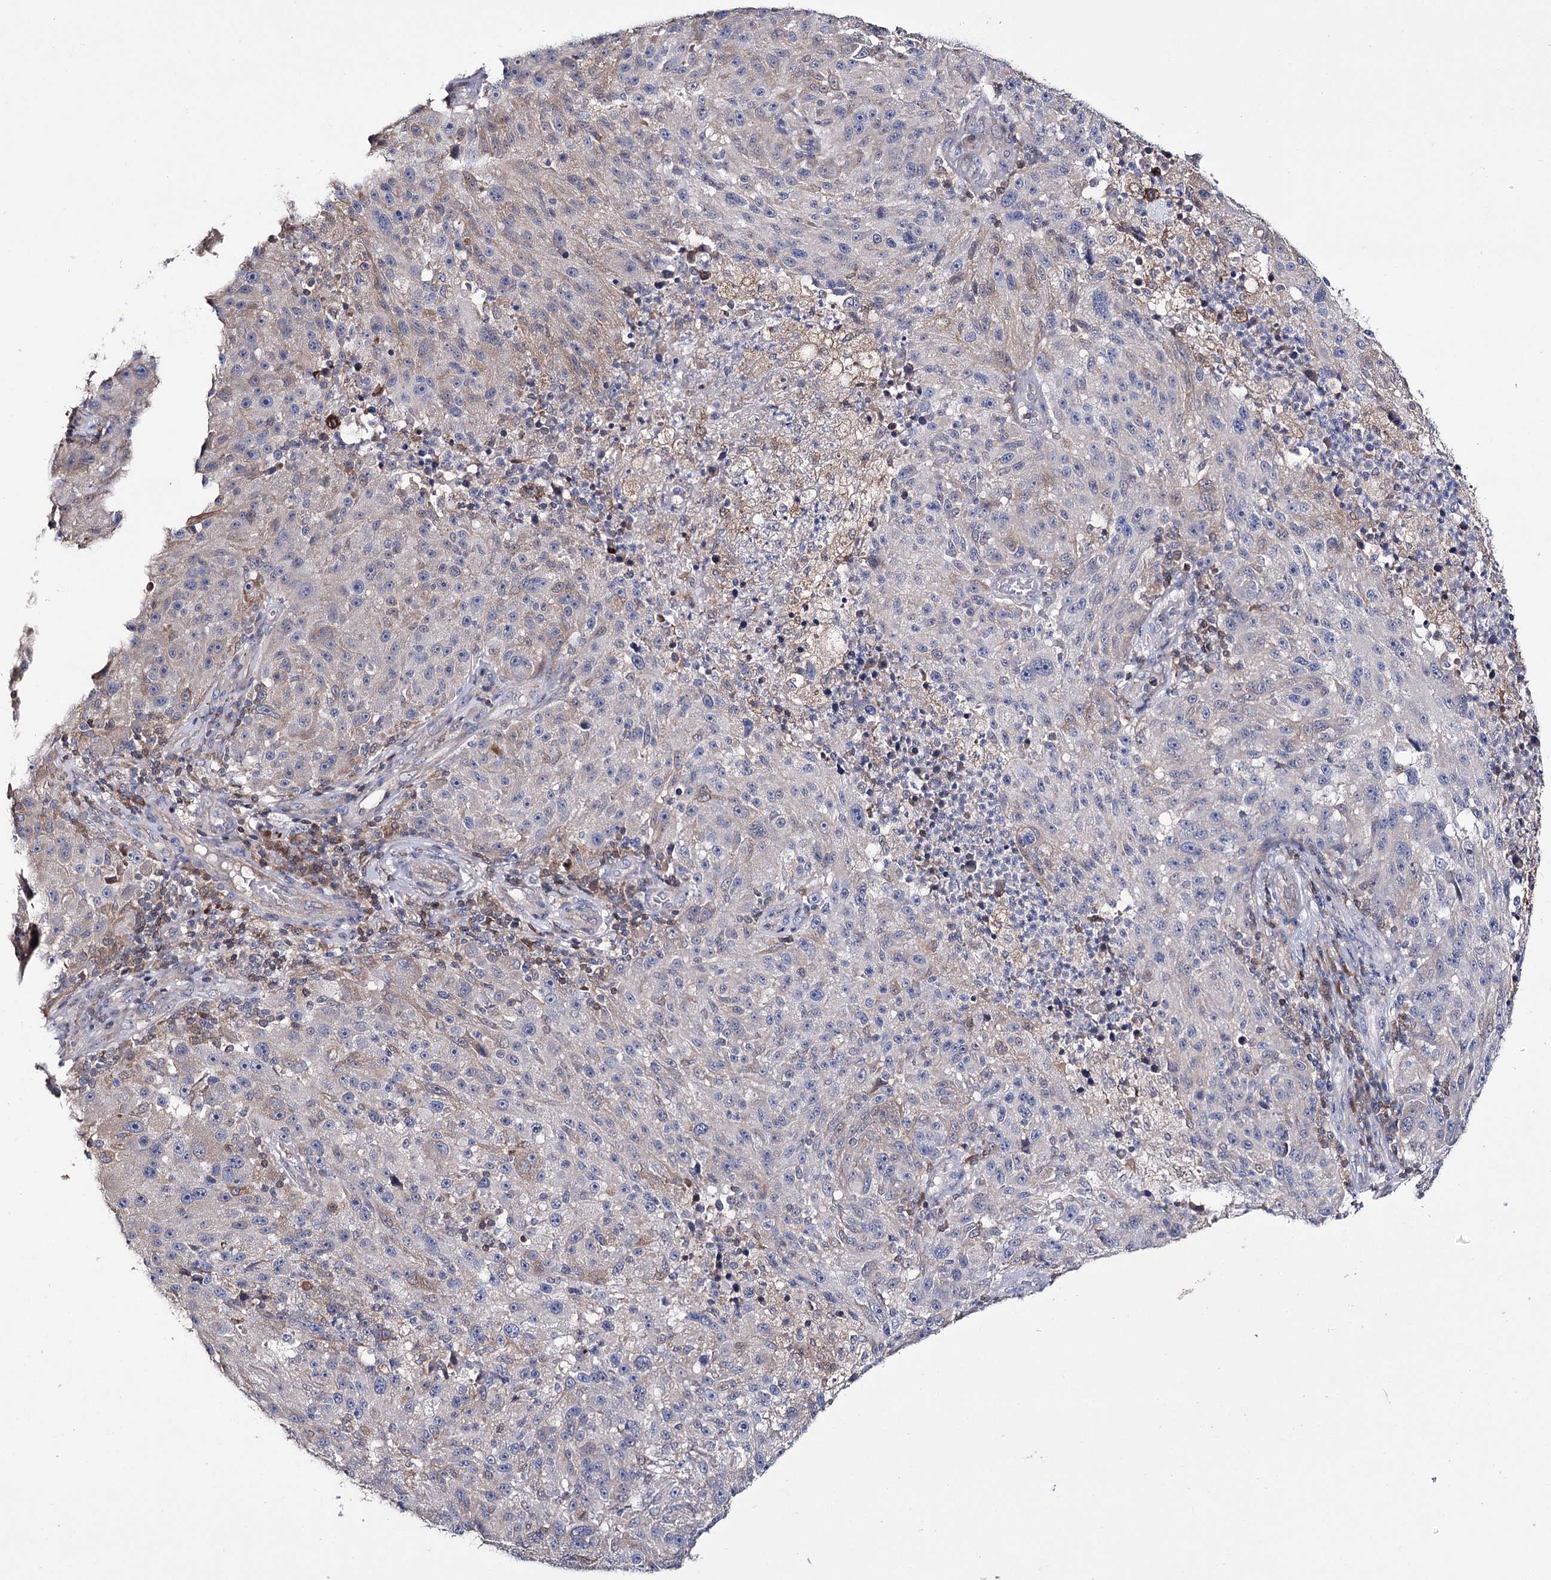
{"staining": {"intensity": "negative", "quantity": "none", "location": "none"}, "tissue": "melanoma", "cell_type": "Tumor cells", "image_type": "cancer", "snomed": [{"axis": "morphology", "description": "Malignant melanoma, NOS"}, {"axis": "topography", "description": "Skin"}], "caption": "Immunohistochemistry micrograph of human melanoma stained for a protein (brown), which shows no positivity in tumor cells.", "gene": "PTER", "patient": {"sex": "male", "age": 53}}